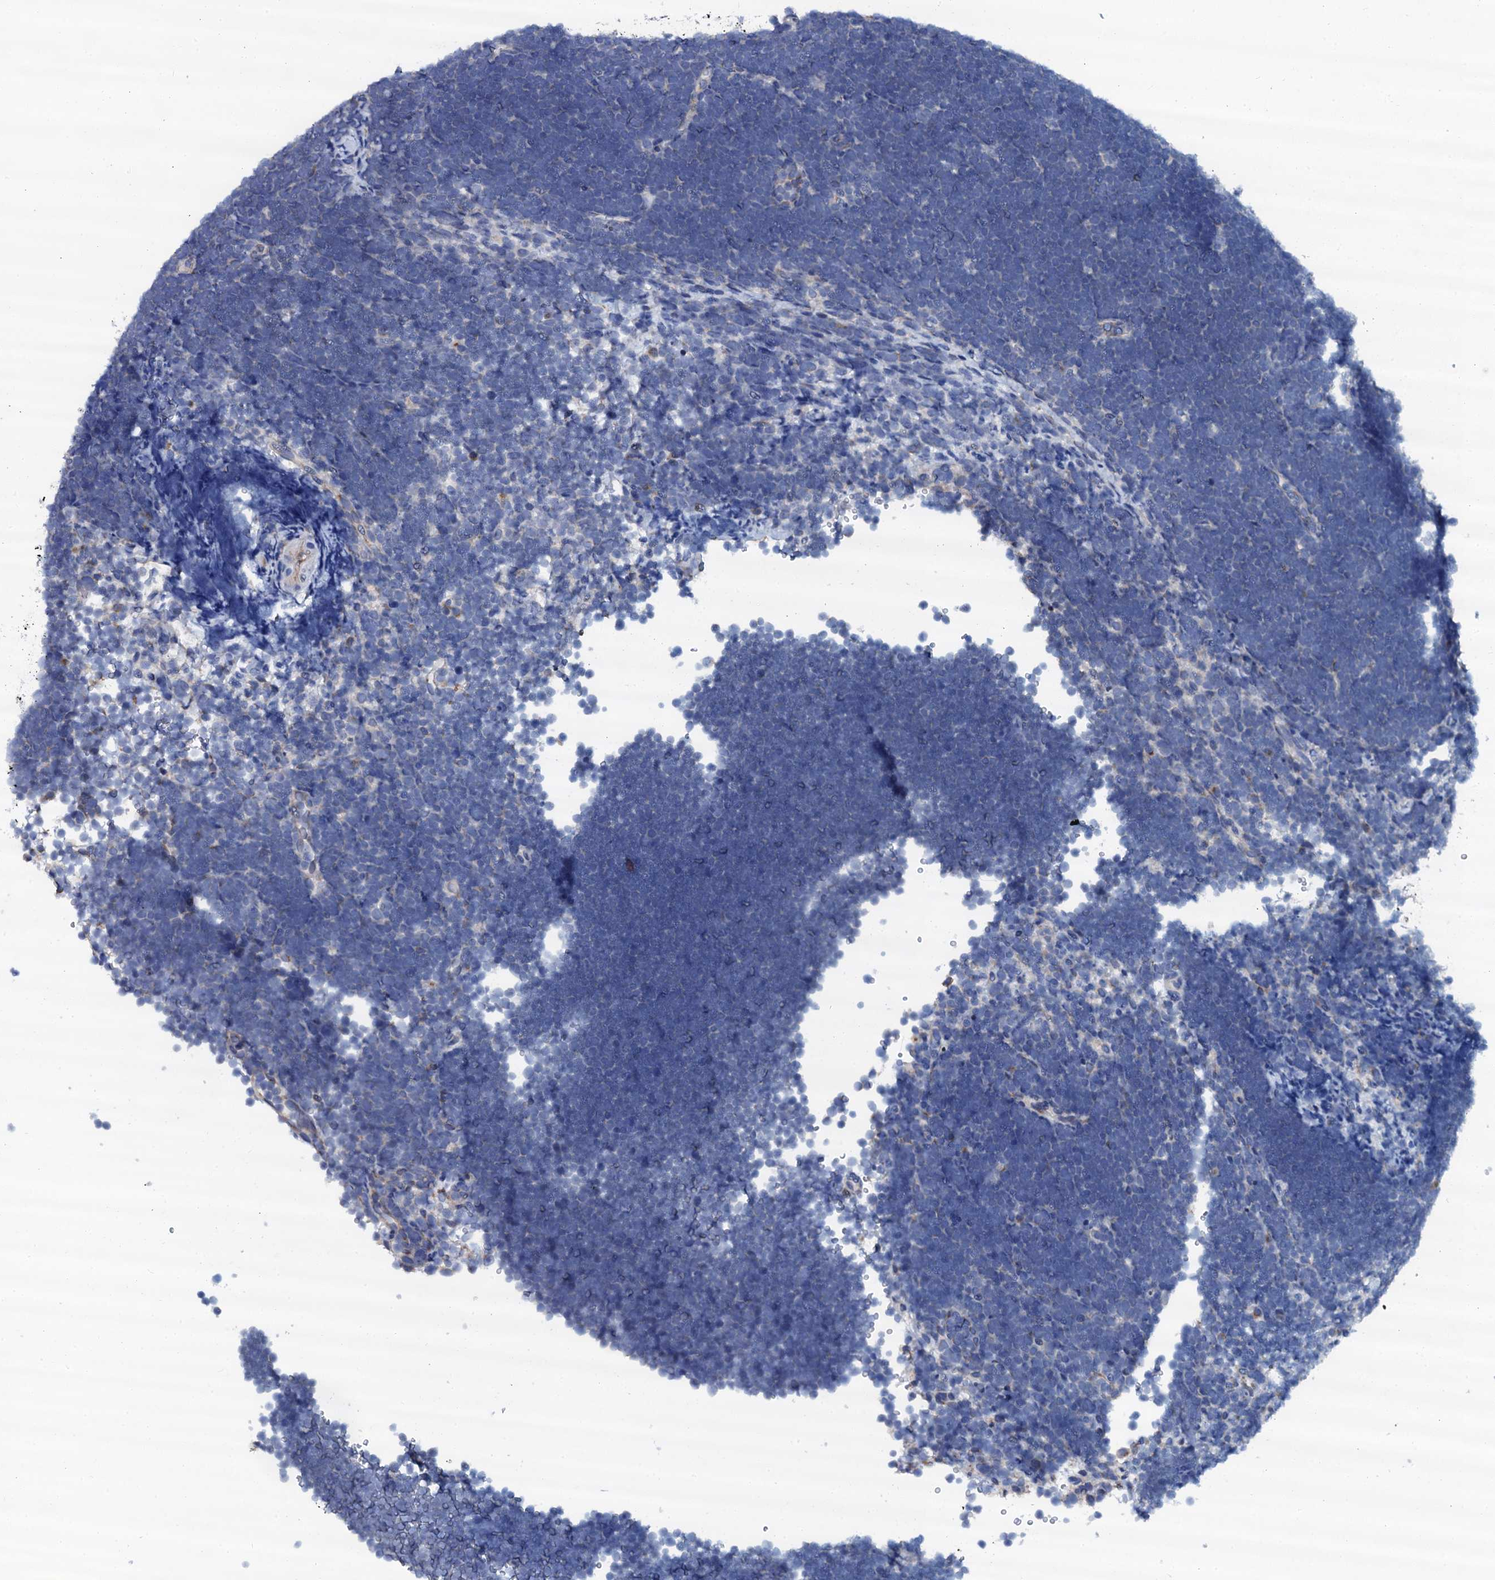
{"staining": {"intensity": "negative", "quantity": "none", "location": "none"}, "tissue": "lymphoma", "cell_type": "Tumor cells", "image_type": "cancer", "snomed": [{"axis": "morphology", "description": "Malignant lymphoma, non-Hodgkin's type, High grade"}, {"axis": "topography", "description": "Lymph node"}], "caption": "Immunohistochemistry (IHC) of human lymphoma reveals no positivity in tumor cells.", "gene": "AKAP3", "patient": {"sex": "male", "age": 13}}